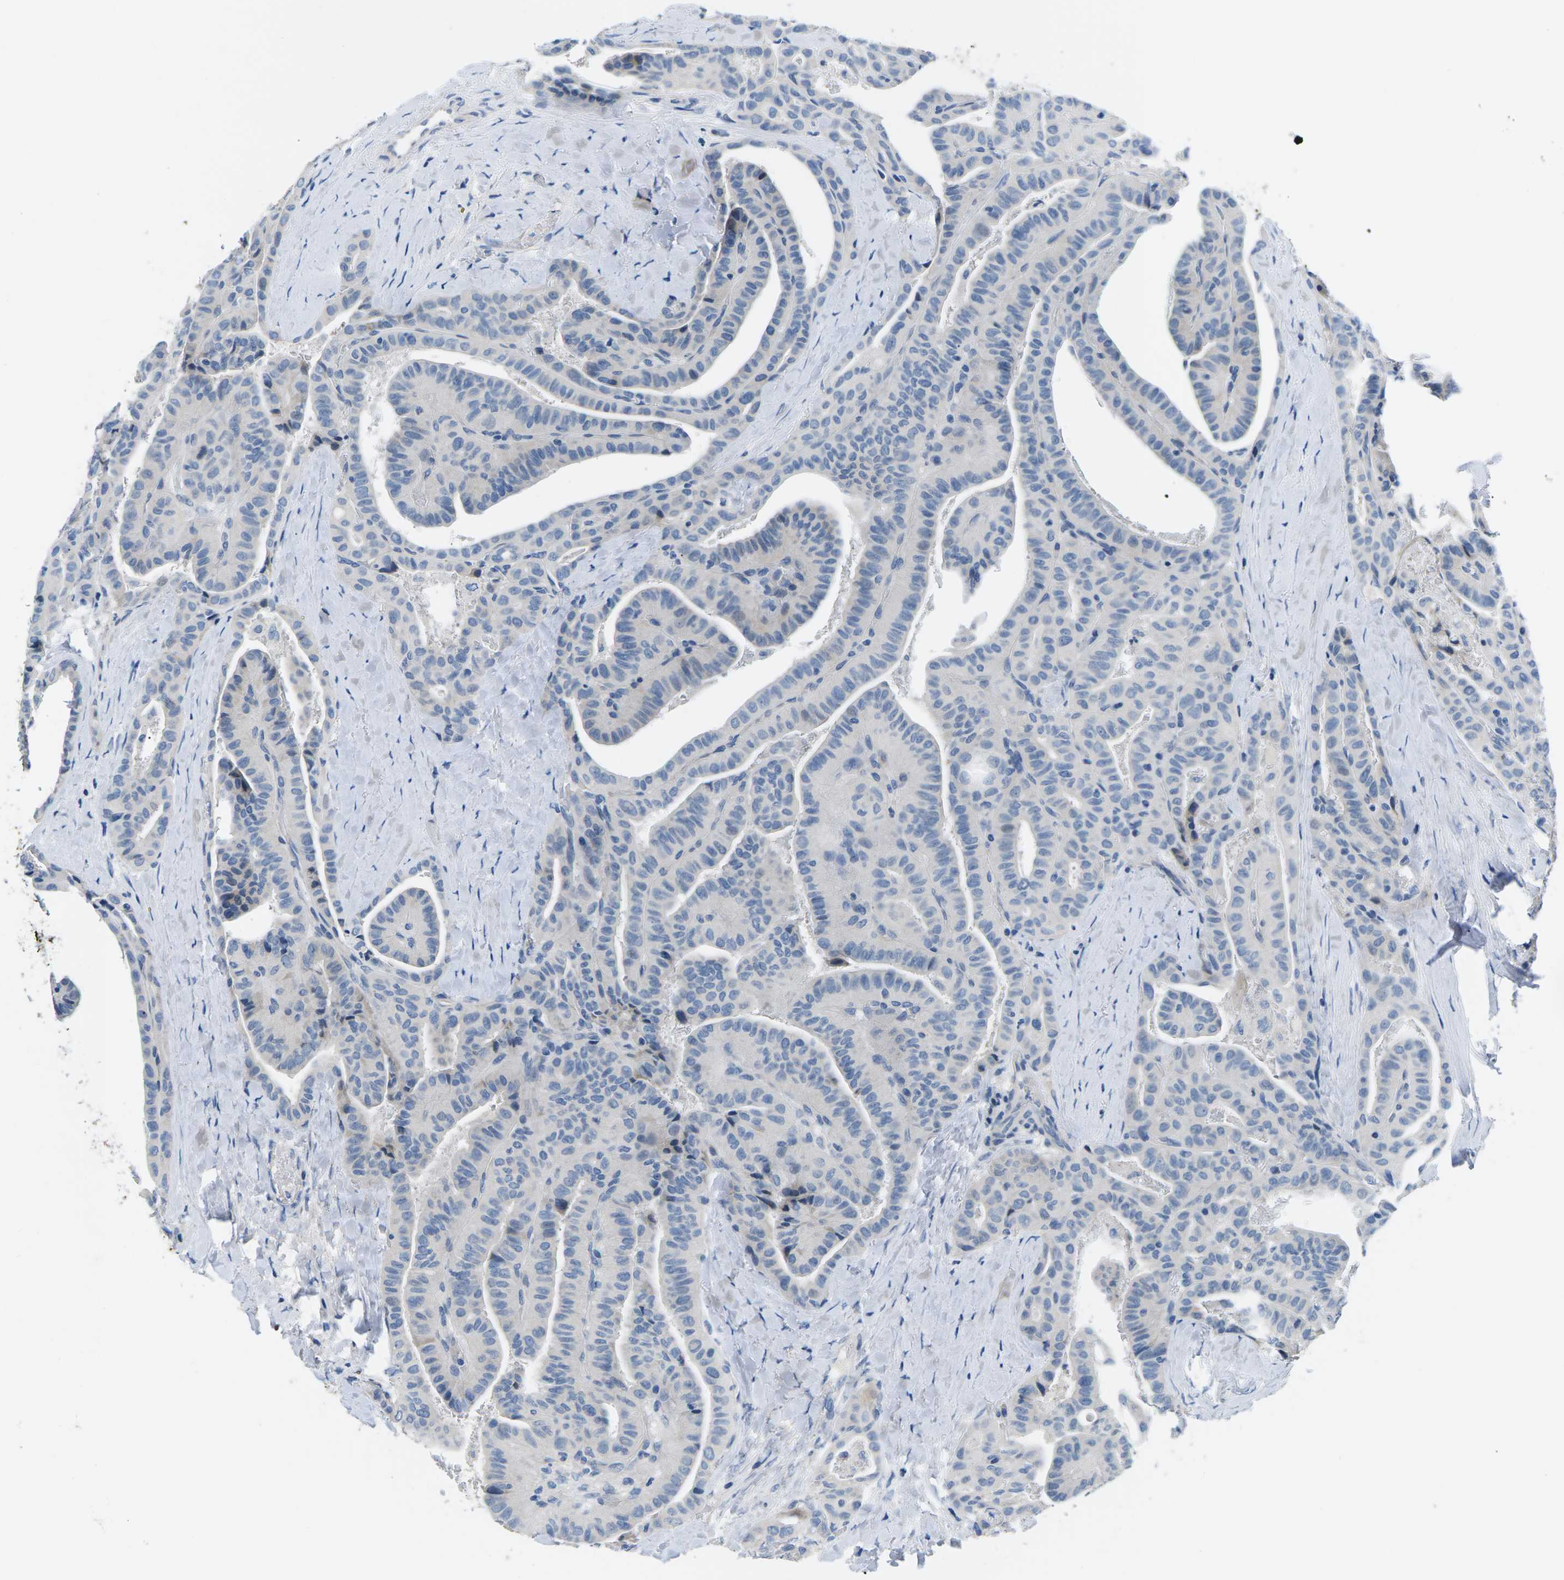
{"staining": {"intensity": "negative", "quantity": "none", "location": "none"}, "tissue": "thyroid cancer", "cell_type": "Tumor cells", "image_type": "cancer", "snomed": [{"axis": "morphology", "description": "Papillary adenocarcinoma, NOS"}, {"axis": "topography", "description": "Thyroid gland"}], "caption": "Tumor cells show no significant protein positivity in thyroid cancer (papillary adenocarcinoma).", "gene": "TSPAN2", "patient": {"sex": "male", "age": 77}}